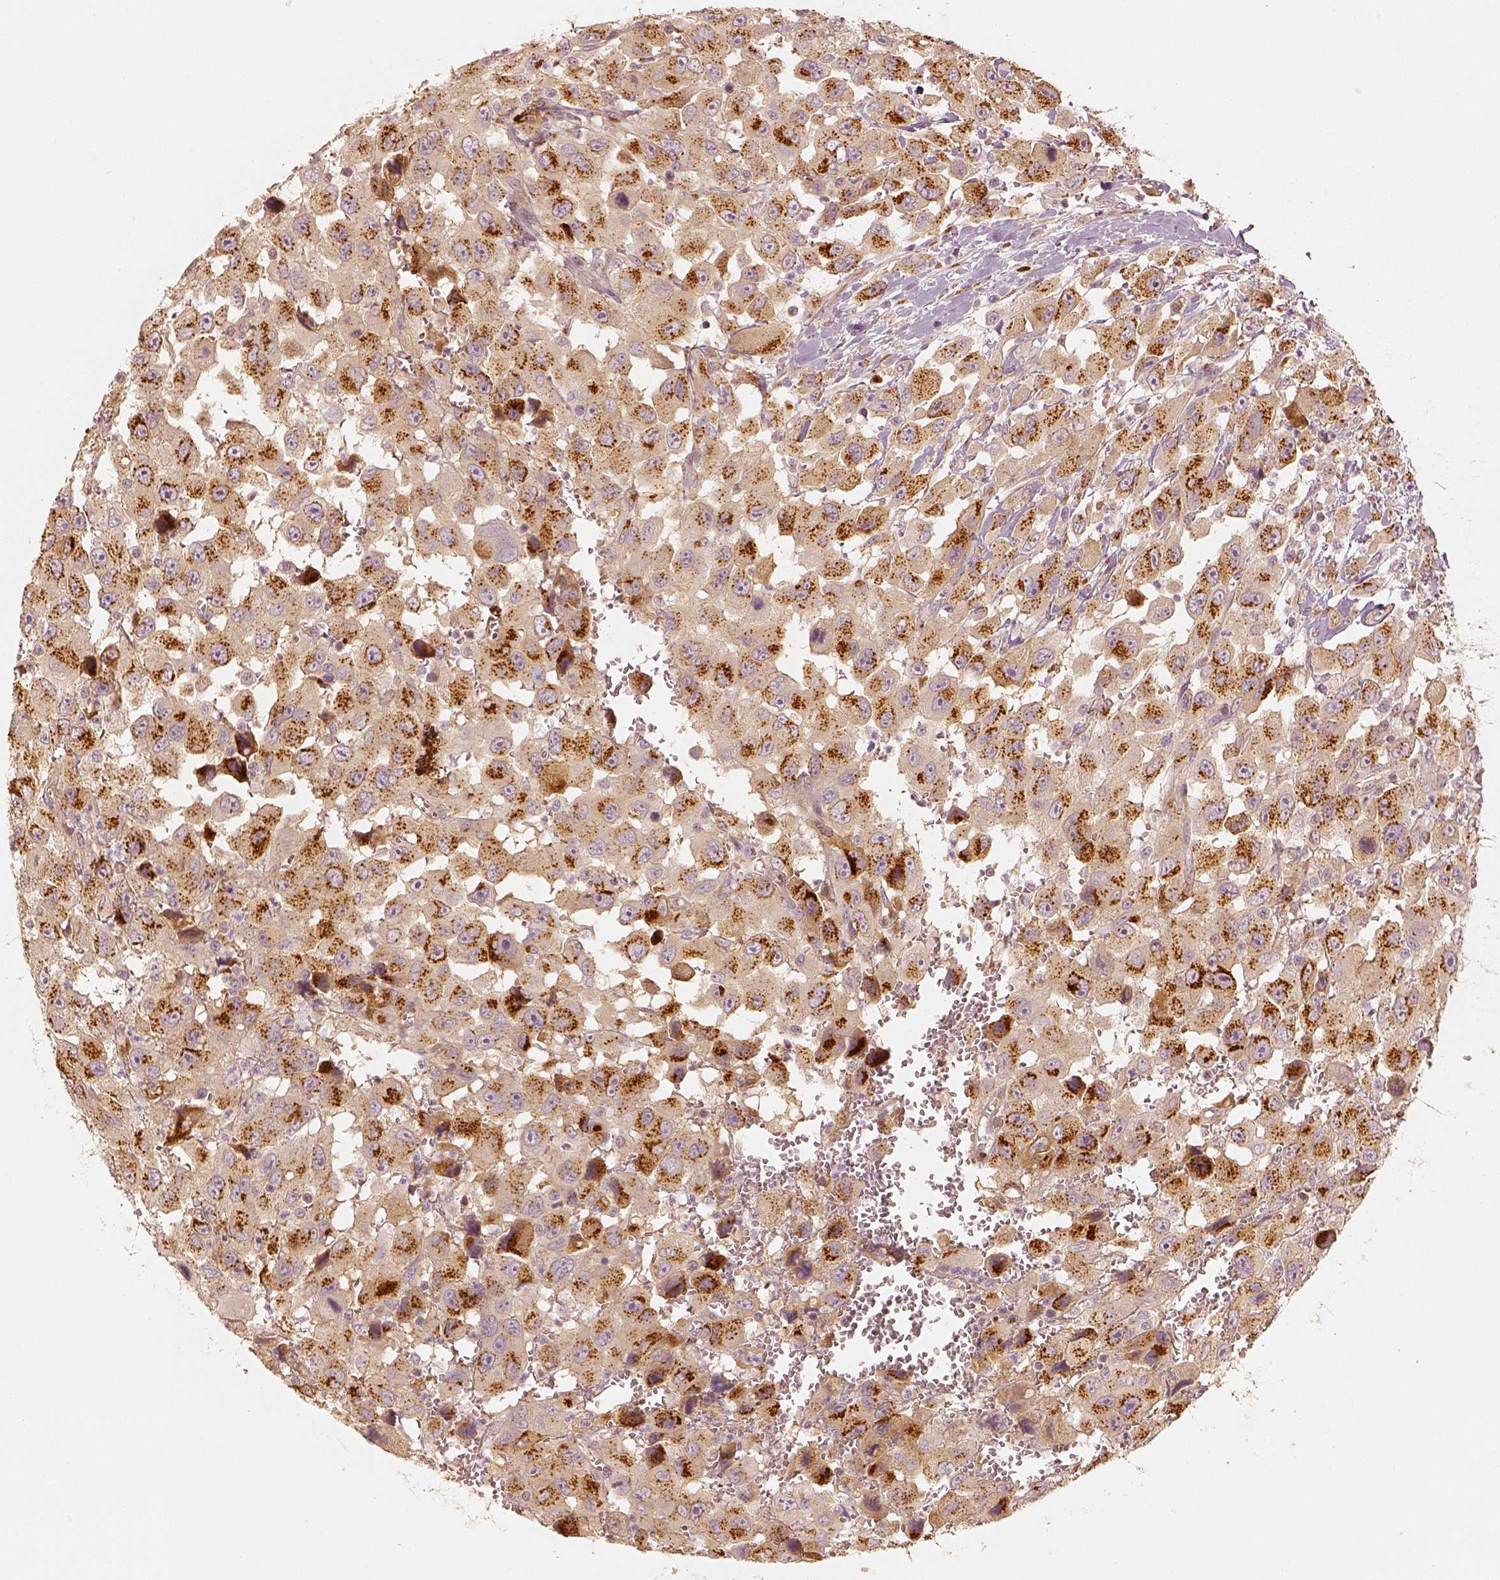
{"staining": {"intensity": "strong", "quantity": ">75%", "location": "cytoplasmic/membranous"}, "tissue": "head and neck cancer", "cell_type": "Tumor cells", "image_type": "cancer", "snomed": [{"axis": "morphology", "description": "Squamous cell carcinoma, NOS"}, {"axis": "morphology", "description": "Squamous cell carcinoma, metastatic, NOS"}, {"axis": "topography", "description": "Oral tissue"}, {"axis": "topography", "description": "Head-Neck"}], "caption": "About >75% of tumor cells in human head and neck squamous cell carcinoma exhibit strong cytoplasmic/membranous protein staining as visualized by brown immunohistochemical staining.", "gene": "GORASP2", "patient": {"sex": "female", "age": 85}}